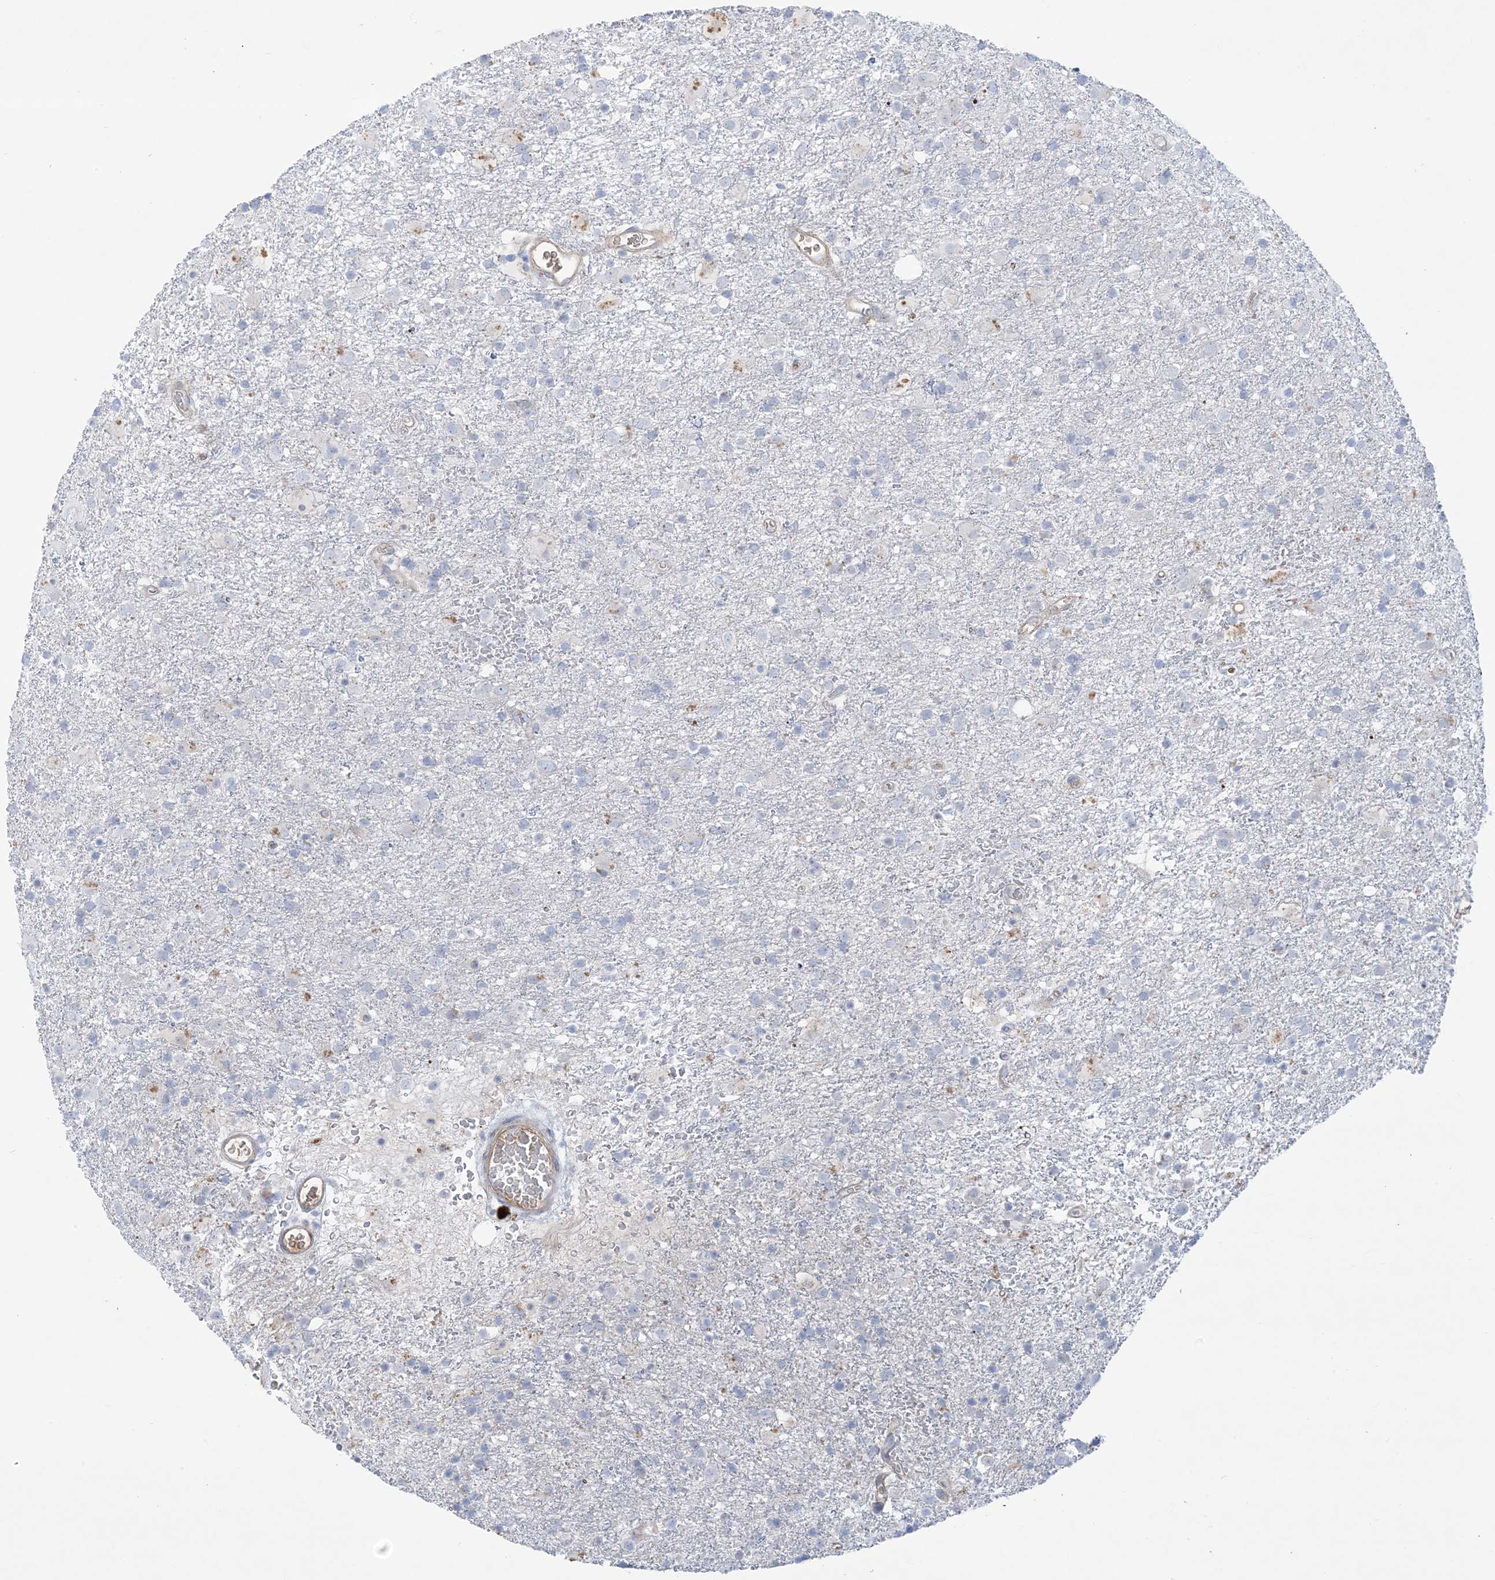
{"staining": {"intensity": "negative", "quantity": "none", "location": "none"}, "tissue": "glioma", "cell_type": "Tumor cells", "image_type": "cancer", "snomed": [{"axis": "morphology", "description": "Glioma, malignant, Low grade"}, {"axis": "topography", "description": "Brain"}], "caption": "A photomicrograph of malignant glioma (low-grade) stained for a protein demonstrates no brown staining in tumor cells.", "gene": "ATP11C", "patient": {"sex": "male", "age": 65}}